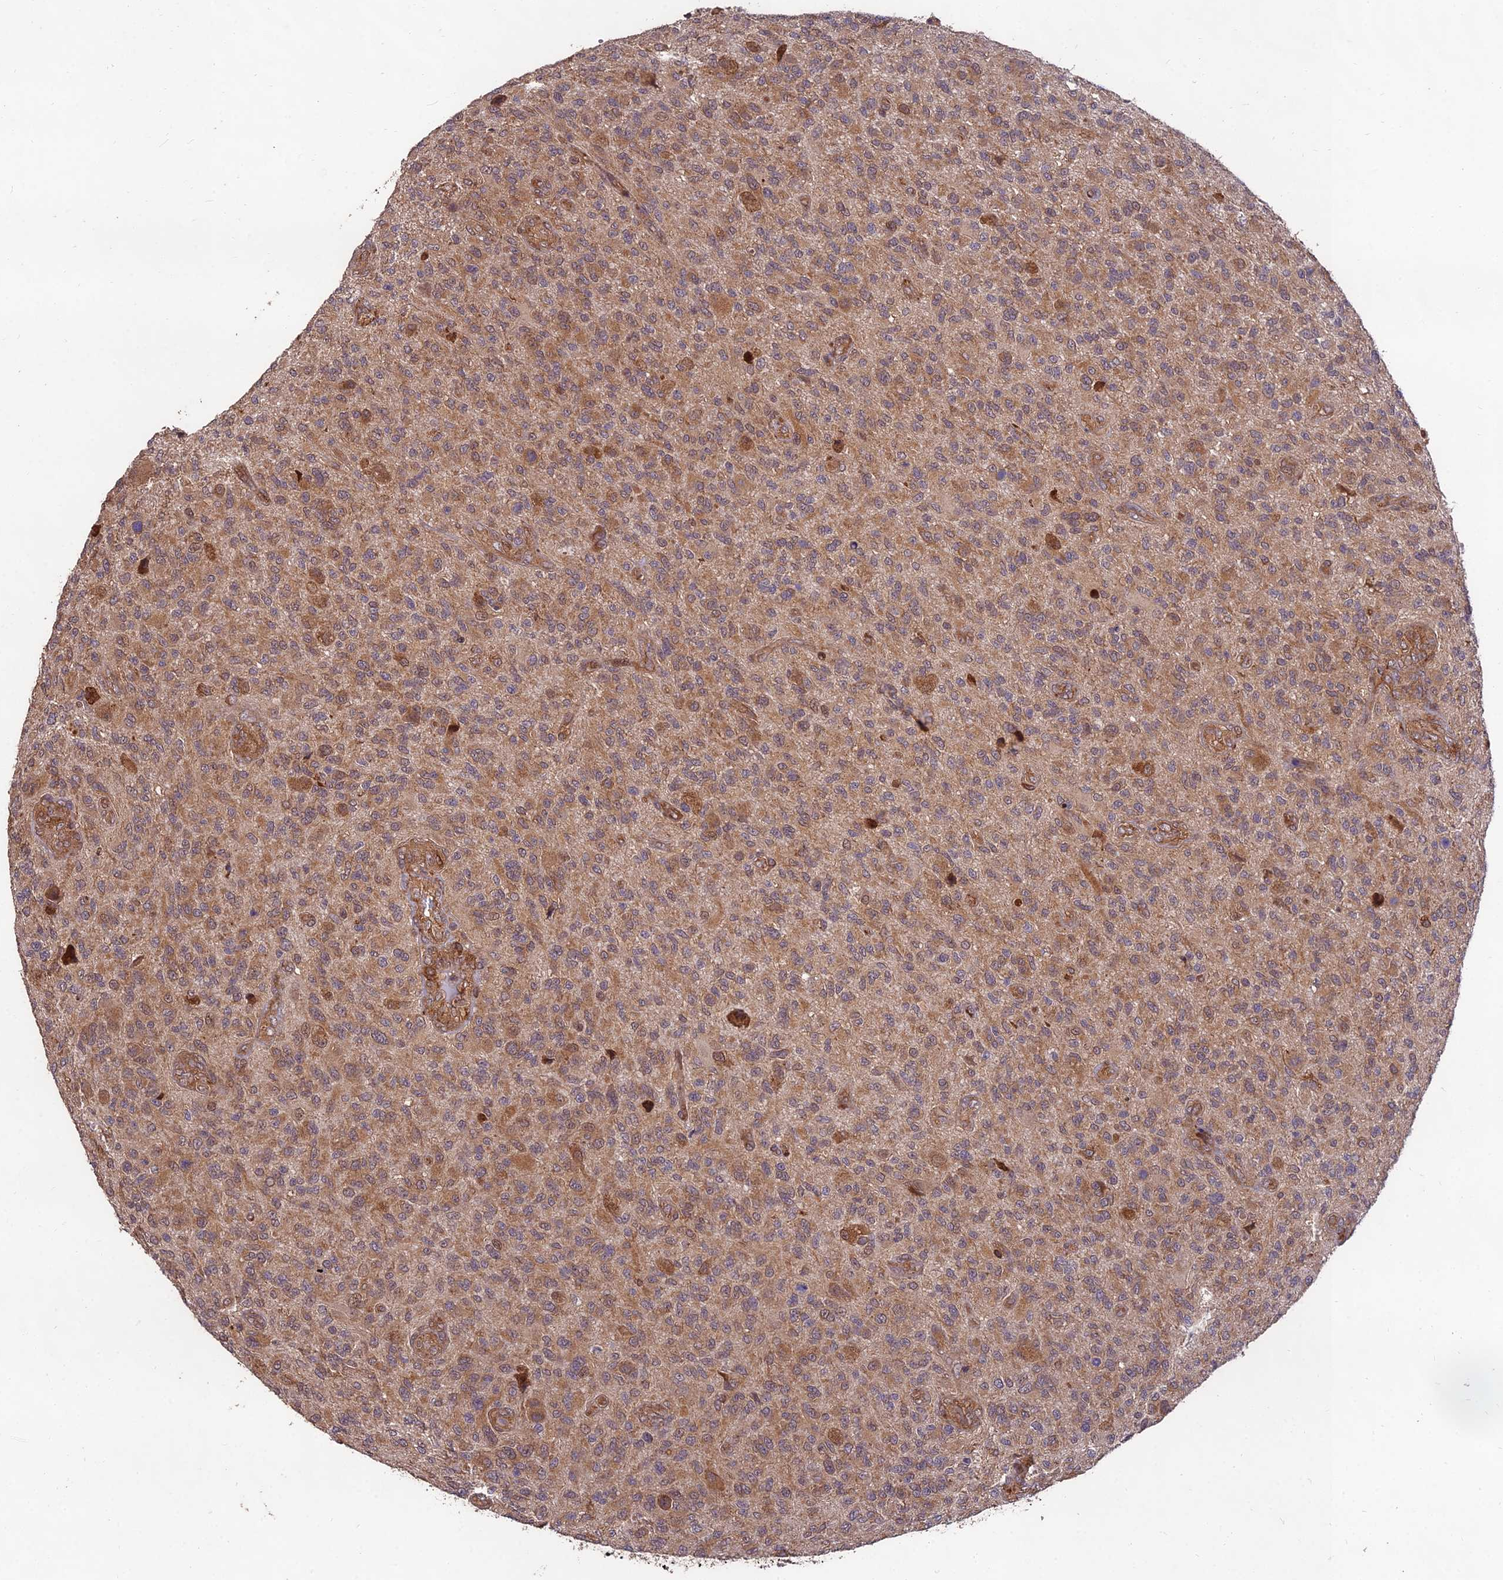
{"staining": {"intensity": "moderate", "quantity": "25%-75%", "location": "cytoplasmic/membranous"}, "tissue": "glioma", "cell_type": "Tumor cells", "image_type": "cancer", "snomed": [{"axis": "morphology", "description": "Glioma, malignant, High grade"}, {"axis": "topography", "description": "Brain"}], "caption": "Brown immunohistochemical staining in human glioma displays moderate cytoplasmic/membranous positivity in approximately 25%-75% of tumor cells.", "gene": "MKKS", "patient": {"sex": "male", "age": 47}}